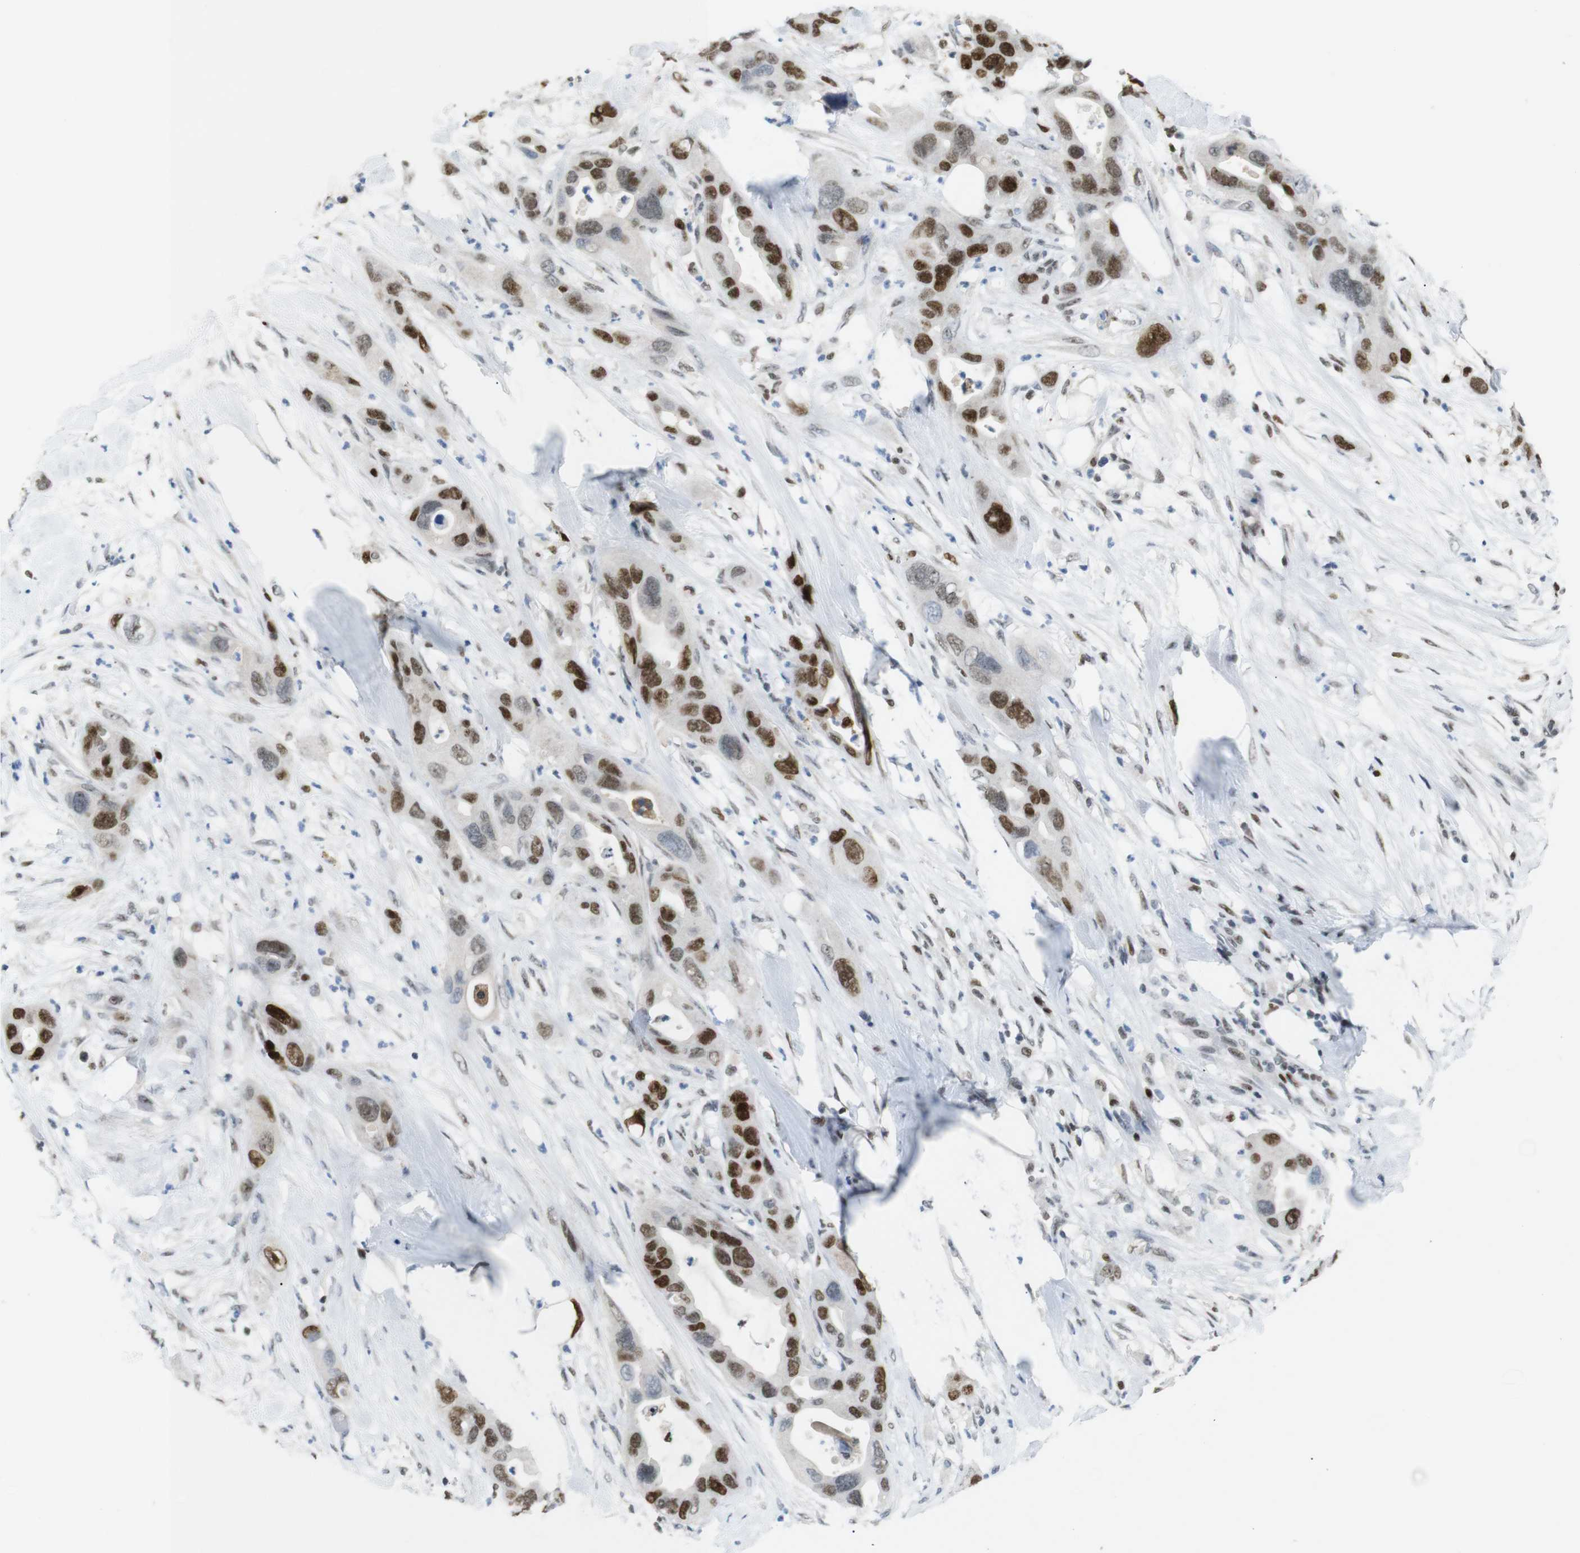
{"staining": {"intensity": "strong", "quantity": ">75%", "location": "nuclear"}, "tissue": "pancreatic cancer", "cell_type": "Tumor cells", "image_type": "cancer", "snomed": [{"axis": "morphology", "description": "Adenocarcinoma, NOS"}, {"axis": "topography", "description": "Pancreas"}], "caption": "High-power microscopy captured an IHC histopathology image of pancreatic cancer (adenocarcinoma), revealing strong nuclear expression in about >75% of tumor cells.", "gene": "RIOX2", "patient": {"sex": "female", "age": 71}}